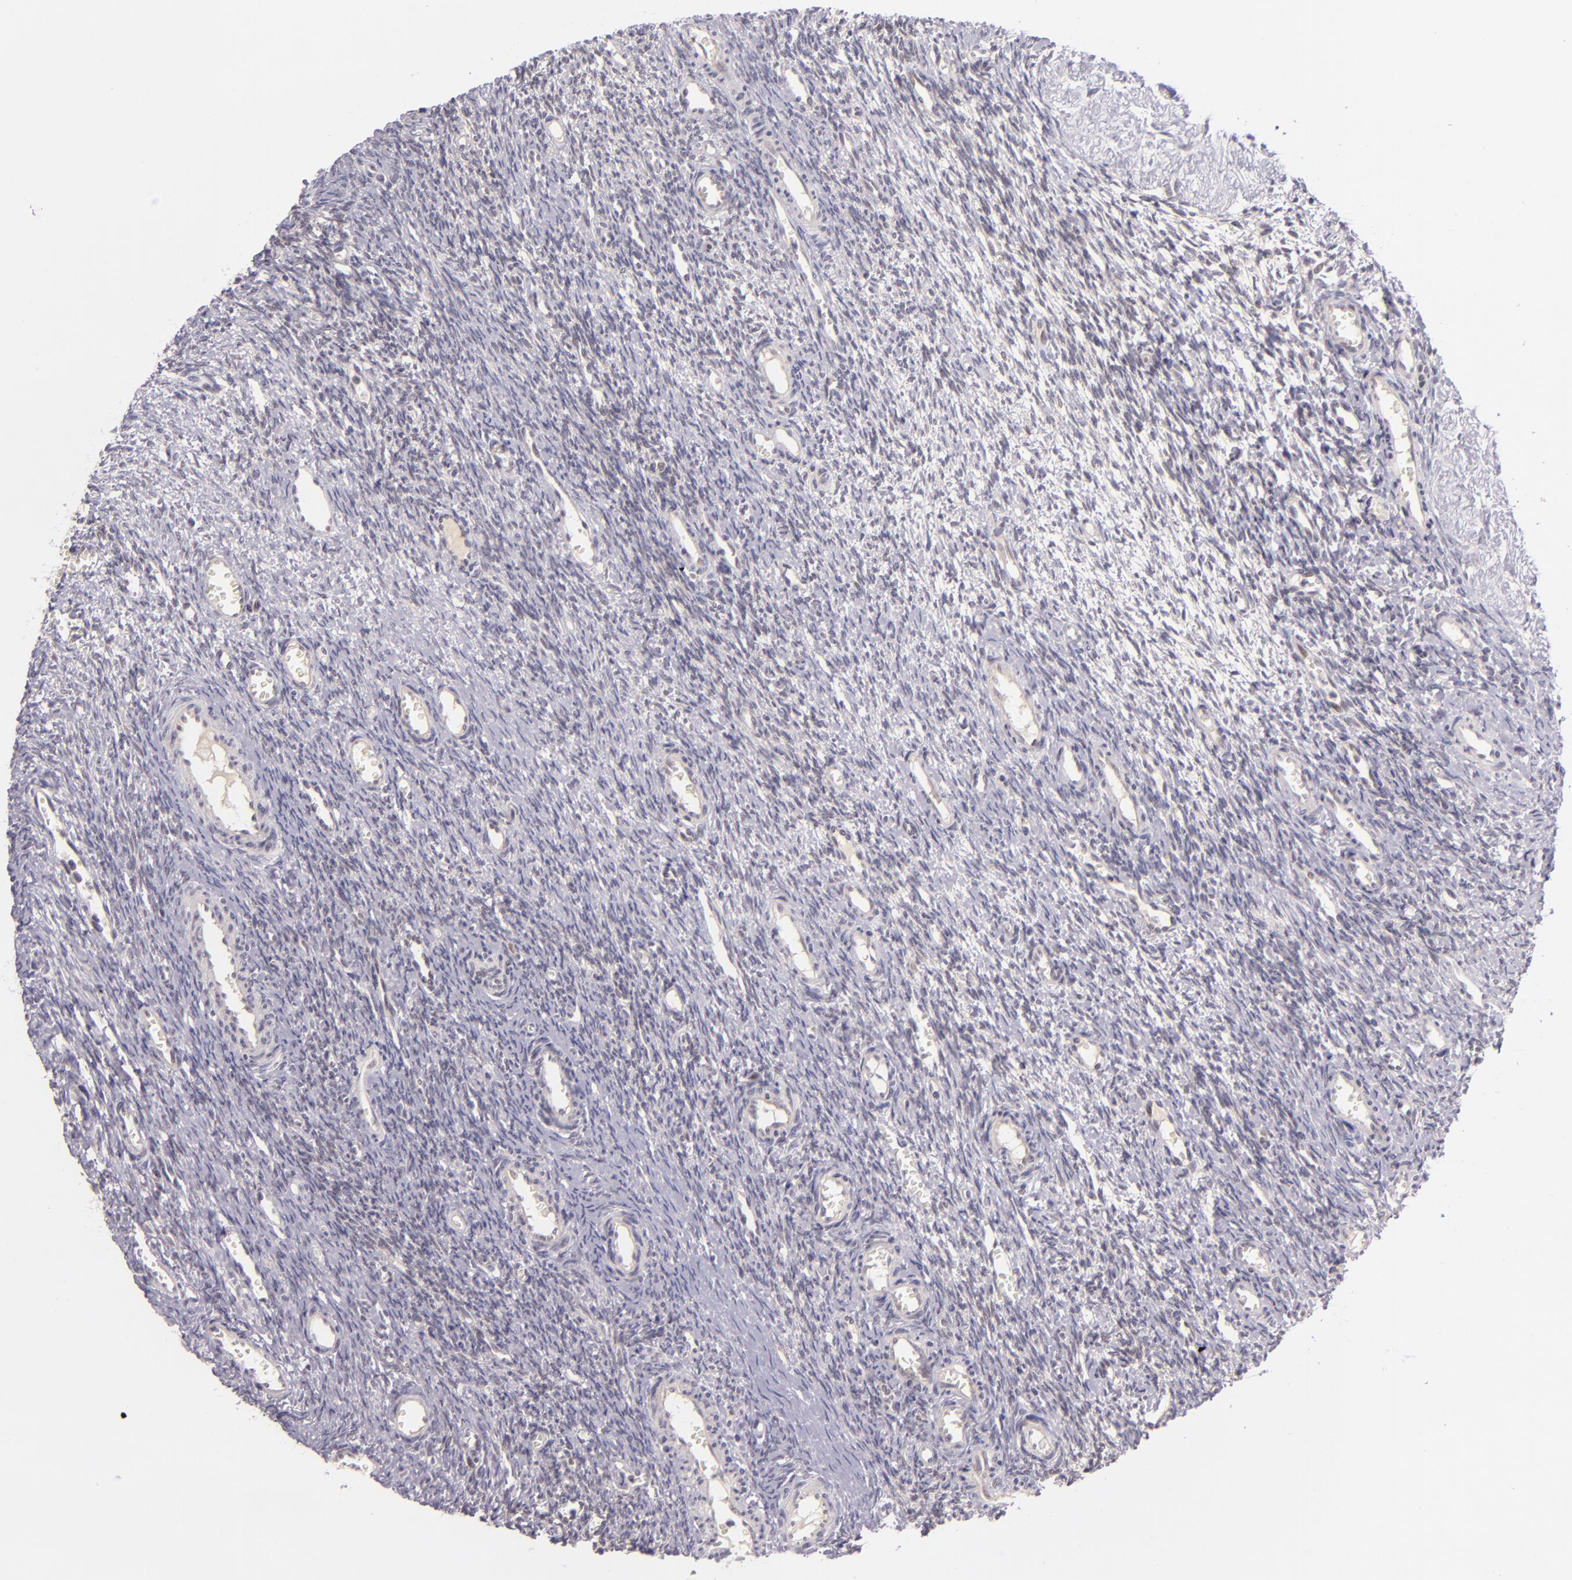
{"staining": {"intensity": "negative", "quantity": "none", "location": "none"}, "tissue": "ovary", "cell_type": "Follicle cells", "image_type": "normal", "snomed": [{"axis": "morphology", "description": "Normal tissue, NOS"}, {"axis": "topography", "description": "Ovary"}], "caption": "This is a micrograph of immunohistochemistry staining of unremarkable ovary, which shows no staining in follicle cells. Brightfield microscopy of immunohistochemistry (IHC) stained with DAB (brown) and hematoxylin (blue), captured at high magnification.", "gene": "CSE1L", "patient": {"sex": "female", "age": 39}}